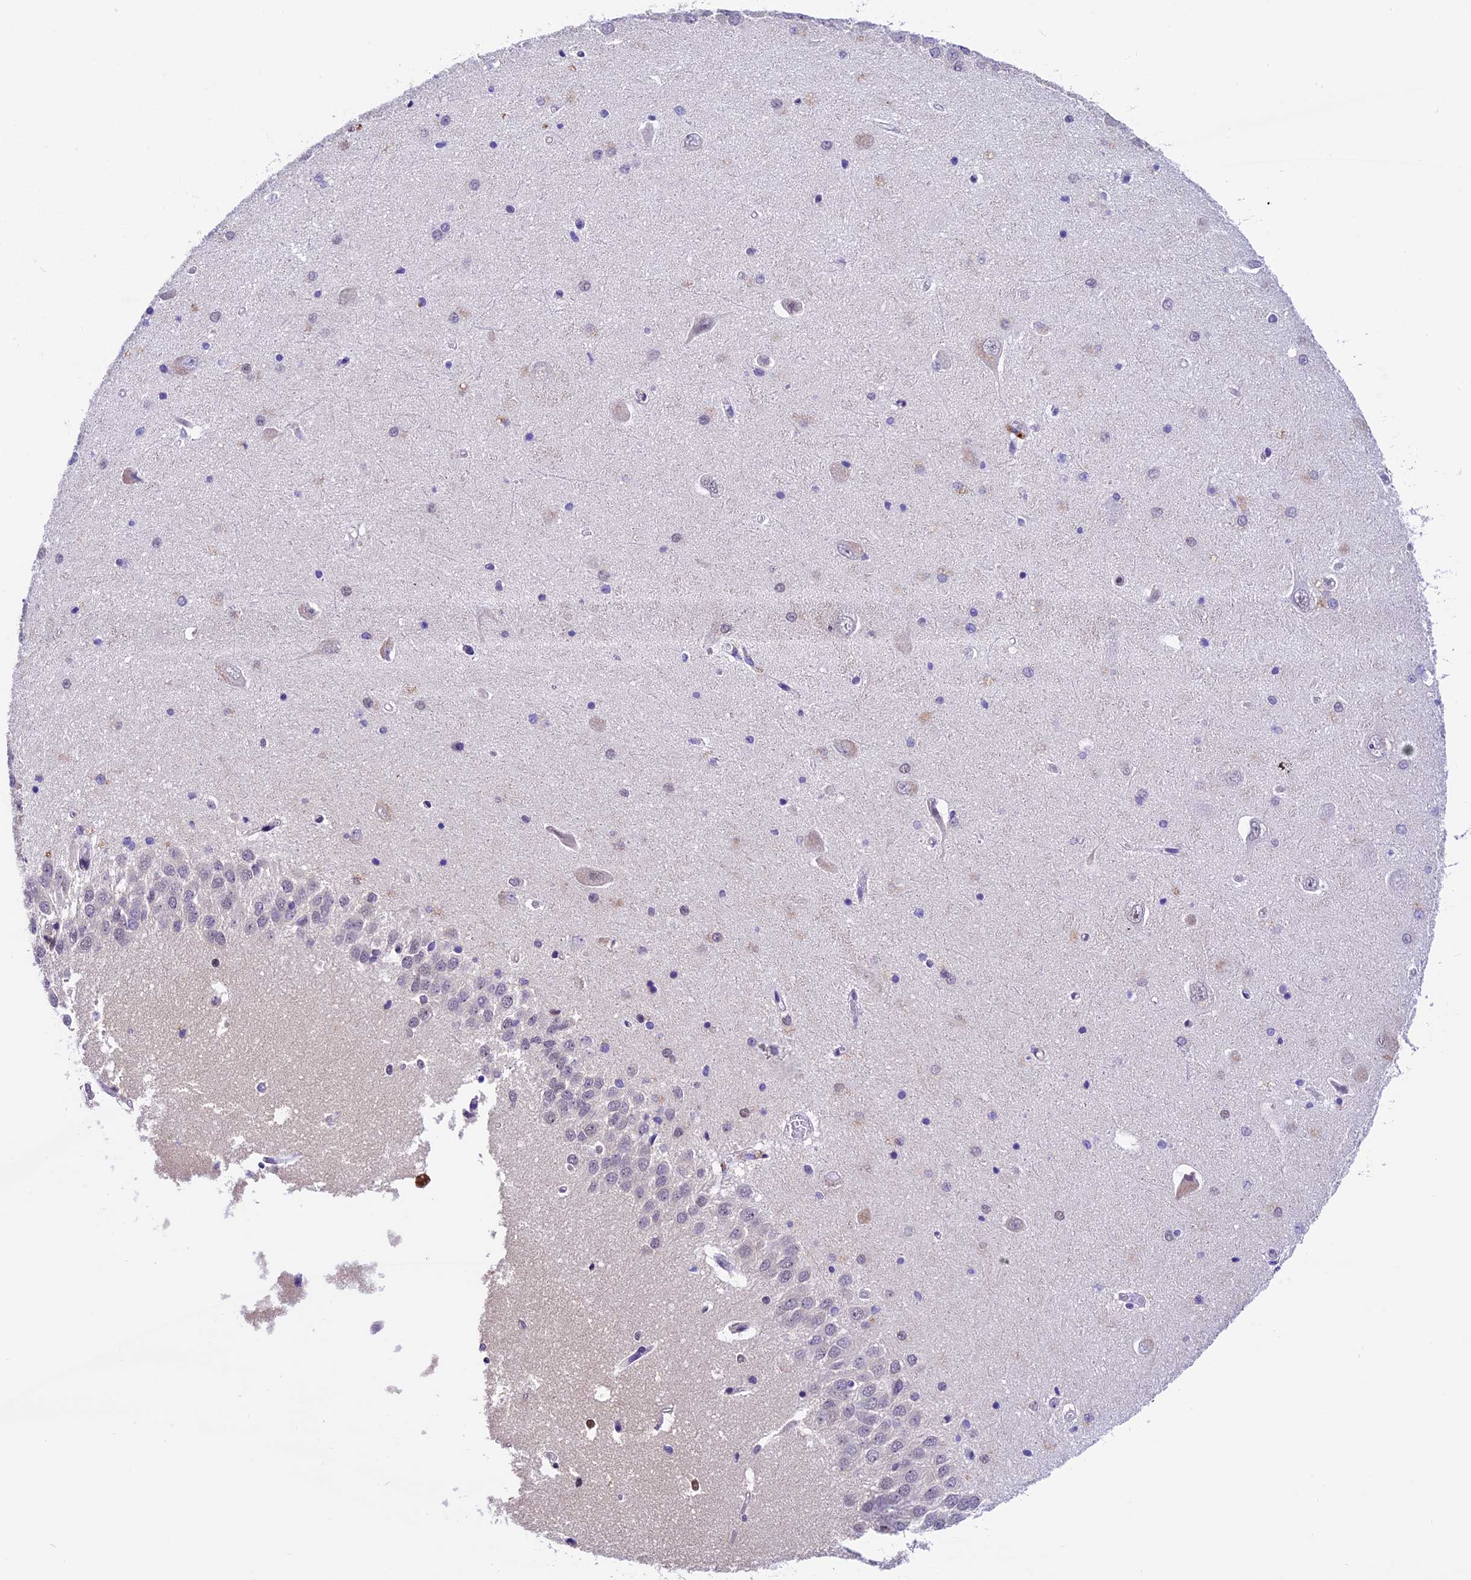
{"staining": {"intensity": "weak", "quantity": "<25%", "location": "nuclear"}, "tissue": "hippocampus", "cell_type": "Glial cells", "image_type": "normal", "snomed": [{"axis": "morphology", "description": "Normal tissue, NOS"}, {"axis": "topography", "description": "Hippocampus"}], "caption": "This is a histopathology image of immunohistochemistry (IHC) staining of normal hippocampus, which shows no staining in glial cells.", "gene": "CARS2", "patient": {"sex": "male", "age": 45}}